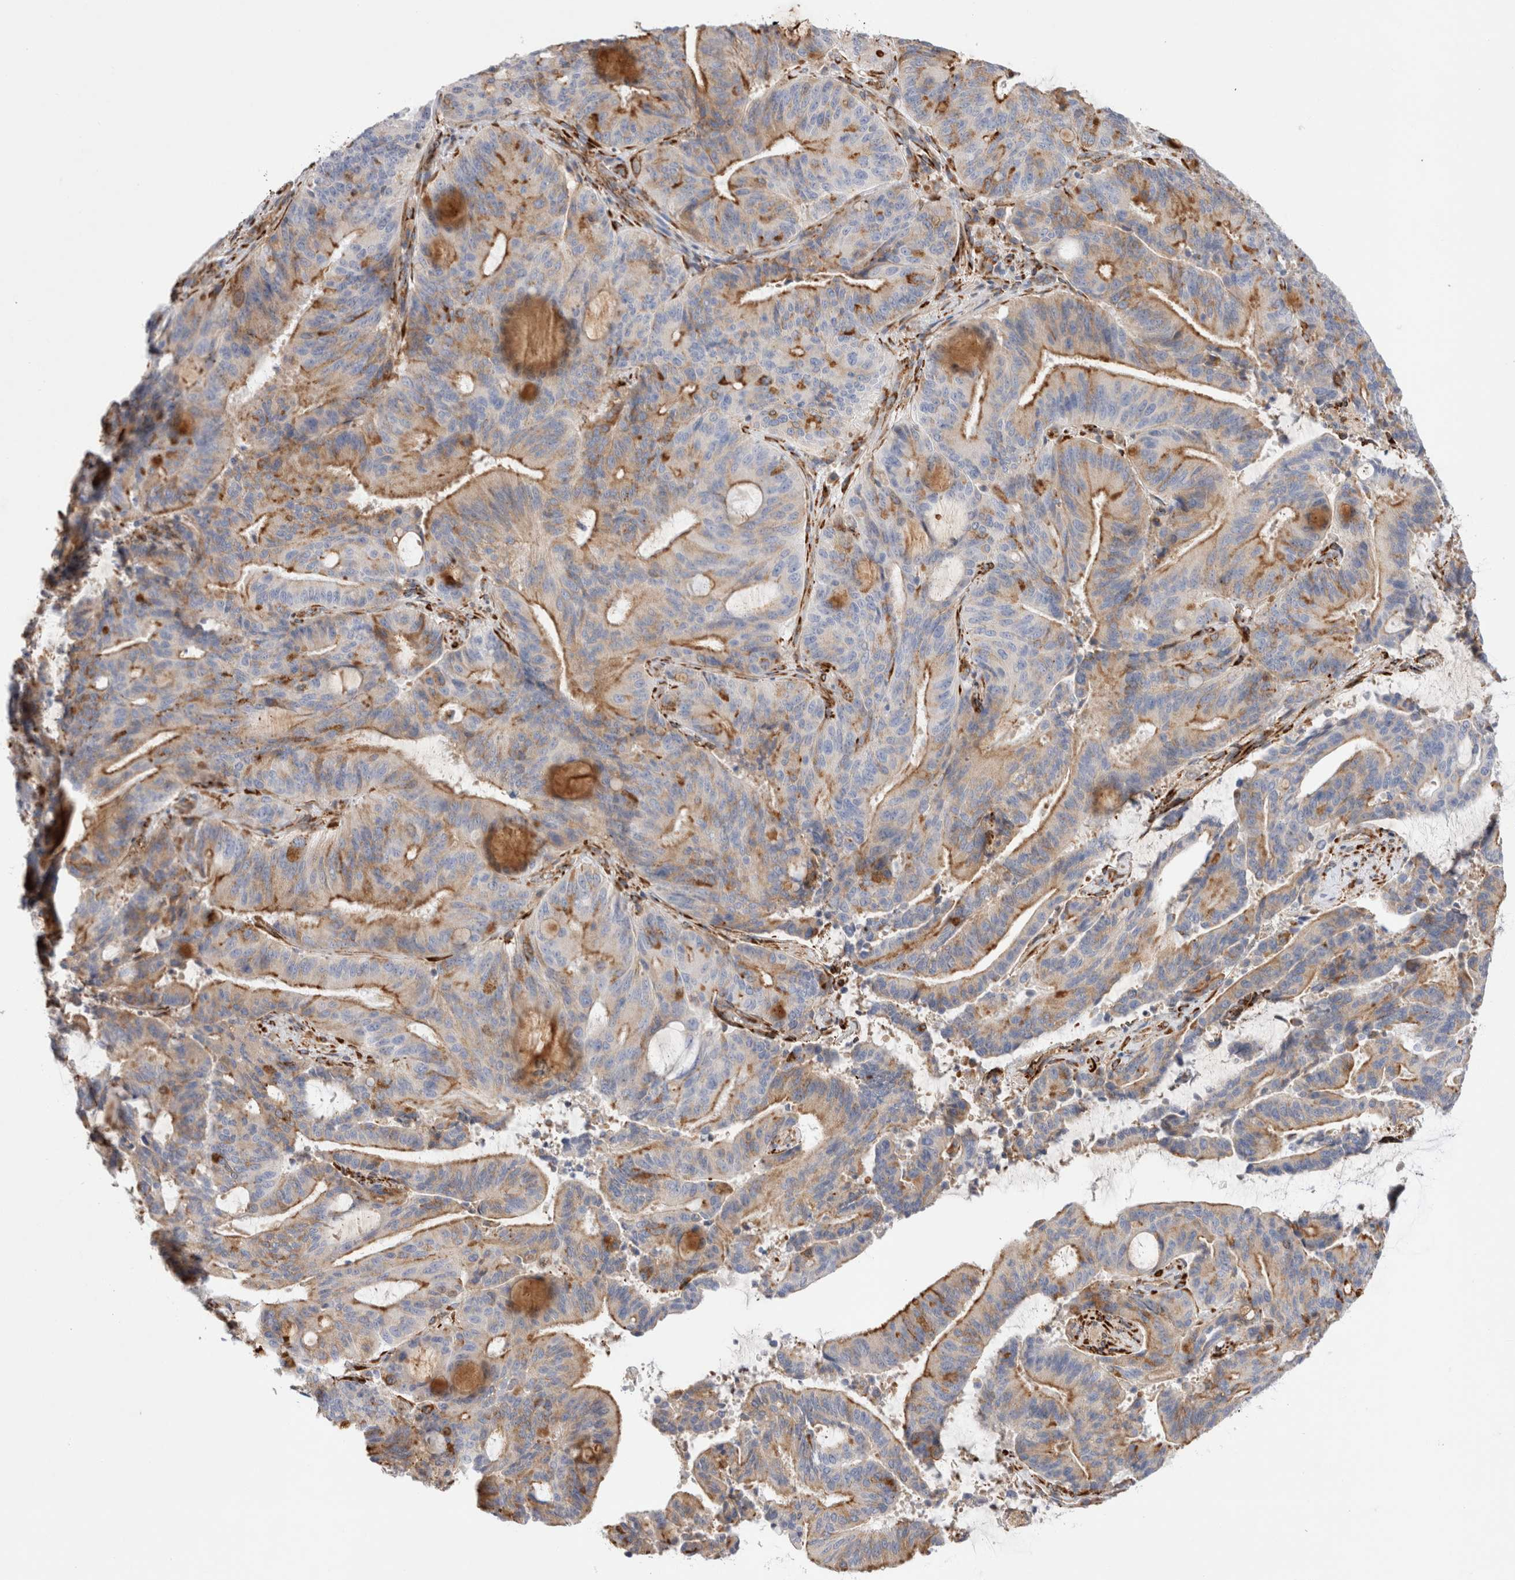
{"staining": {"intensity": "moderate", "quantity": "25%-75%", "location": "cytoplasmic/membranous"}, "tissue": "liver cancer", "cell_type": "Tumor cells", "image_type": "cancer", "snomed": [{"axis": "morphology", "description": "Normal tissue, NOS"}, {"axis": "morphology", "description": "Cholangiocarcinoma"}, {"axis": "topography", "description": "Liver"}, {"axis": "topography", "description": "Peripheral nerve tissue"}], "caption": "IHC of cholangiocarcinoma (liver) displays medium levels of moderate cytoplasmic/membranous staining in about 25%-75% of tumor cells. The staining was performed using DAB to visualize the protein expression in brown, while the nuclei were stained in blue with hematoxylin (Magnification: 20x).", "gene": "CNPY4", "patient": {"sex": "female", "age": 73}}